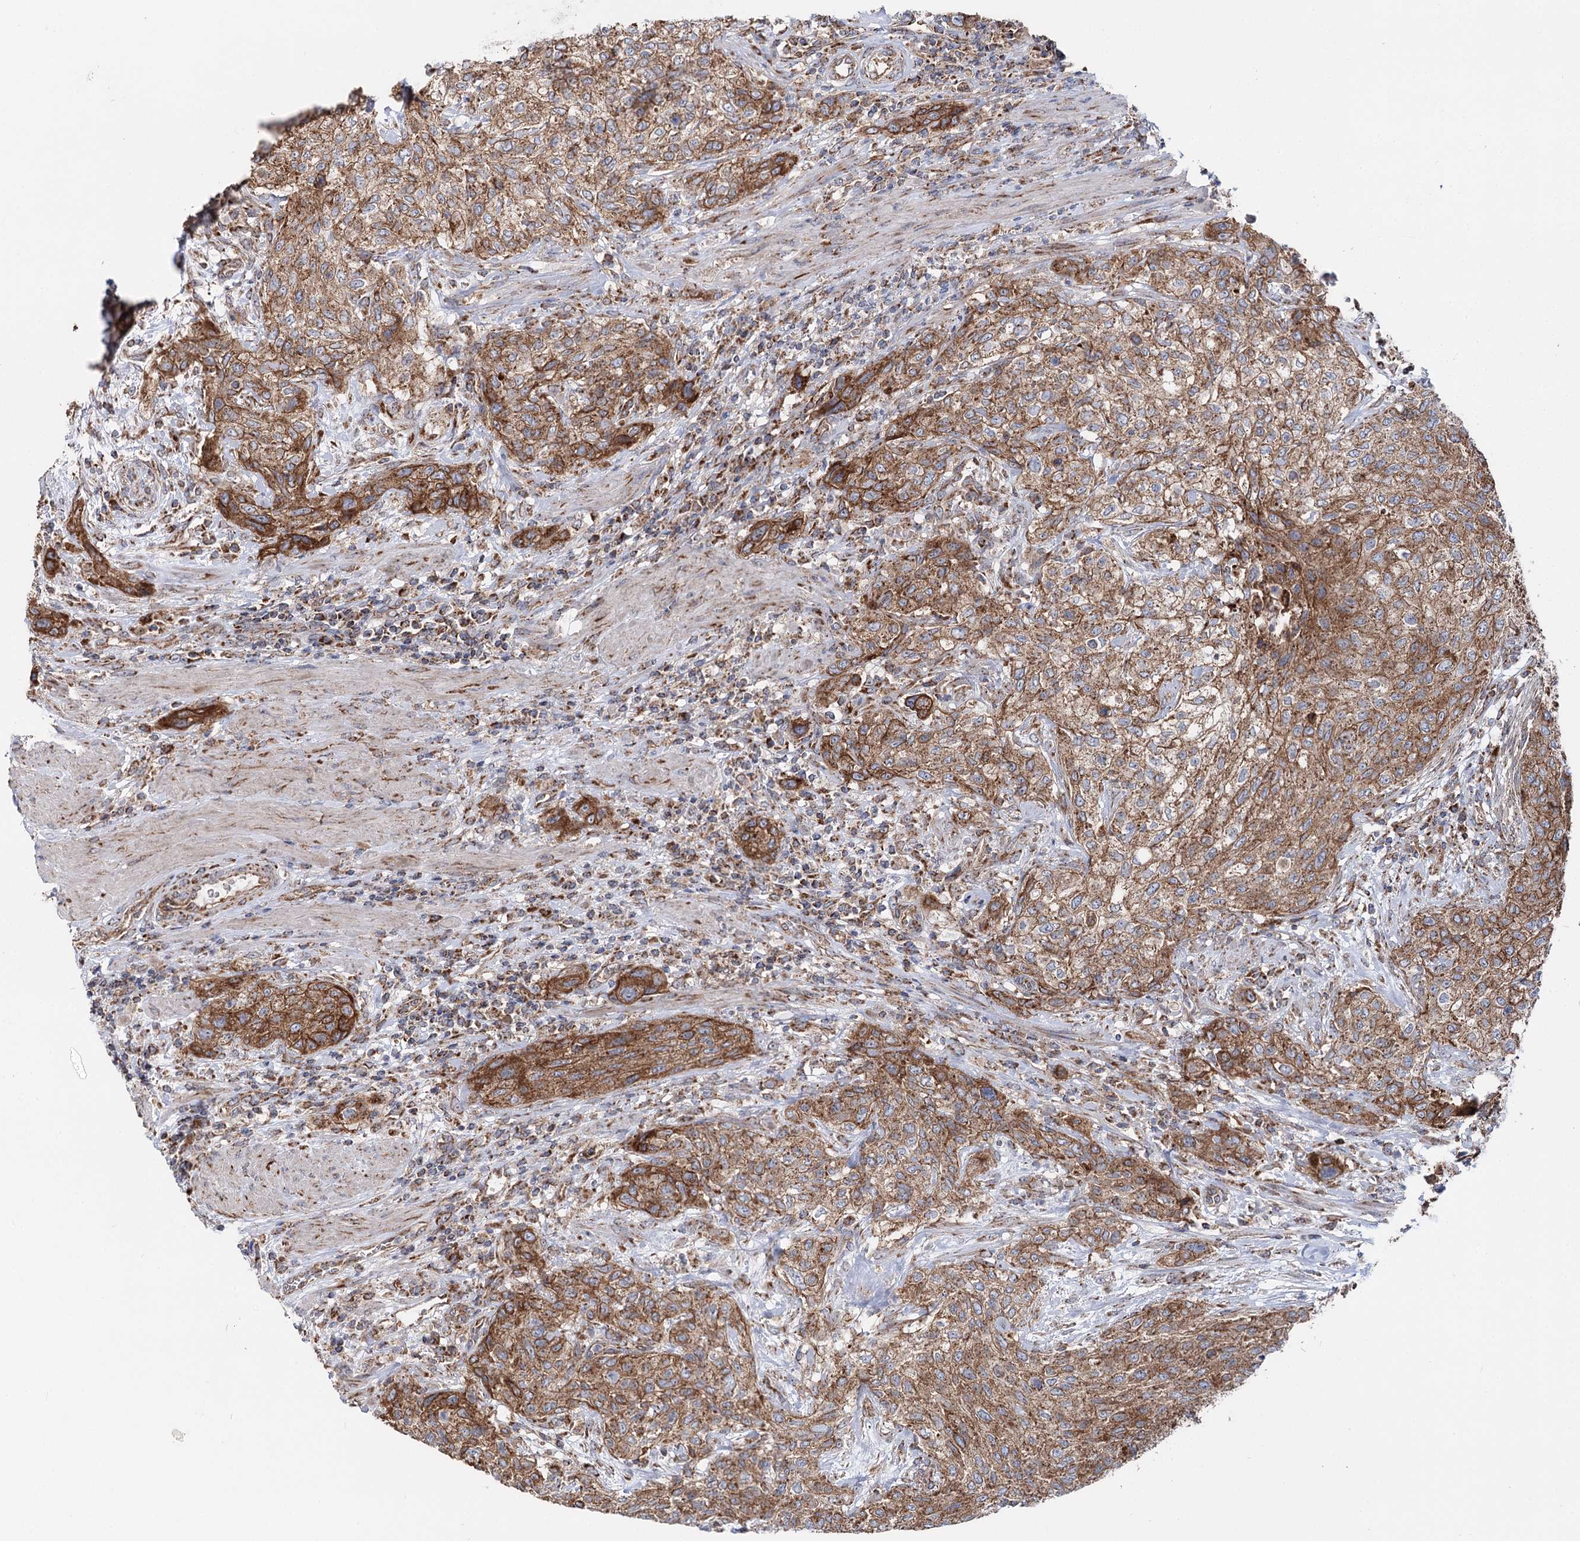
{"staining": {"intensity": "moderate", "quantity": ">75%", "location": "cytoplasmic/membranous"}, "tissue": "urothelial cancer", "cell_type": "Tumor cells", "image_type": "cancer", "snomed": [{"axis": "morphology", "description": "Normal tissue, NOS"}, {"axis": "morphology", "description": "Urothelial carcinoma, NOS"}, {"axis": "topography", "description": "Urinary bladder"}, {"axis": "topography", "description": "Peripheral nerve tissue"}], "caption": "IHC photomicrograph of neoplastic tissue: human urothelial cancer stained using immunohistochemistry displays medium levels of moderate protein expression localized specifically in the cytoplasmic/membranous of tumor cells, appearing as a cytoplasmic/membranous brown color.", "gene": "MSANTD2", "patient": {"sex": "male", "age": 35}}